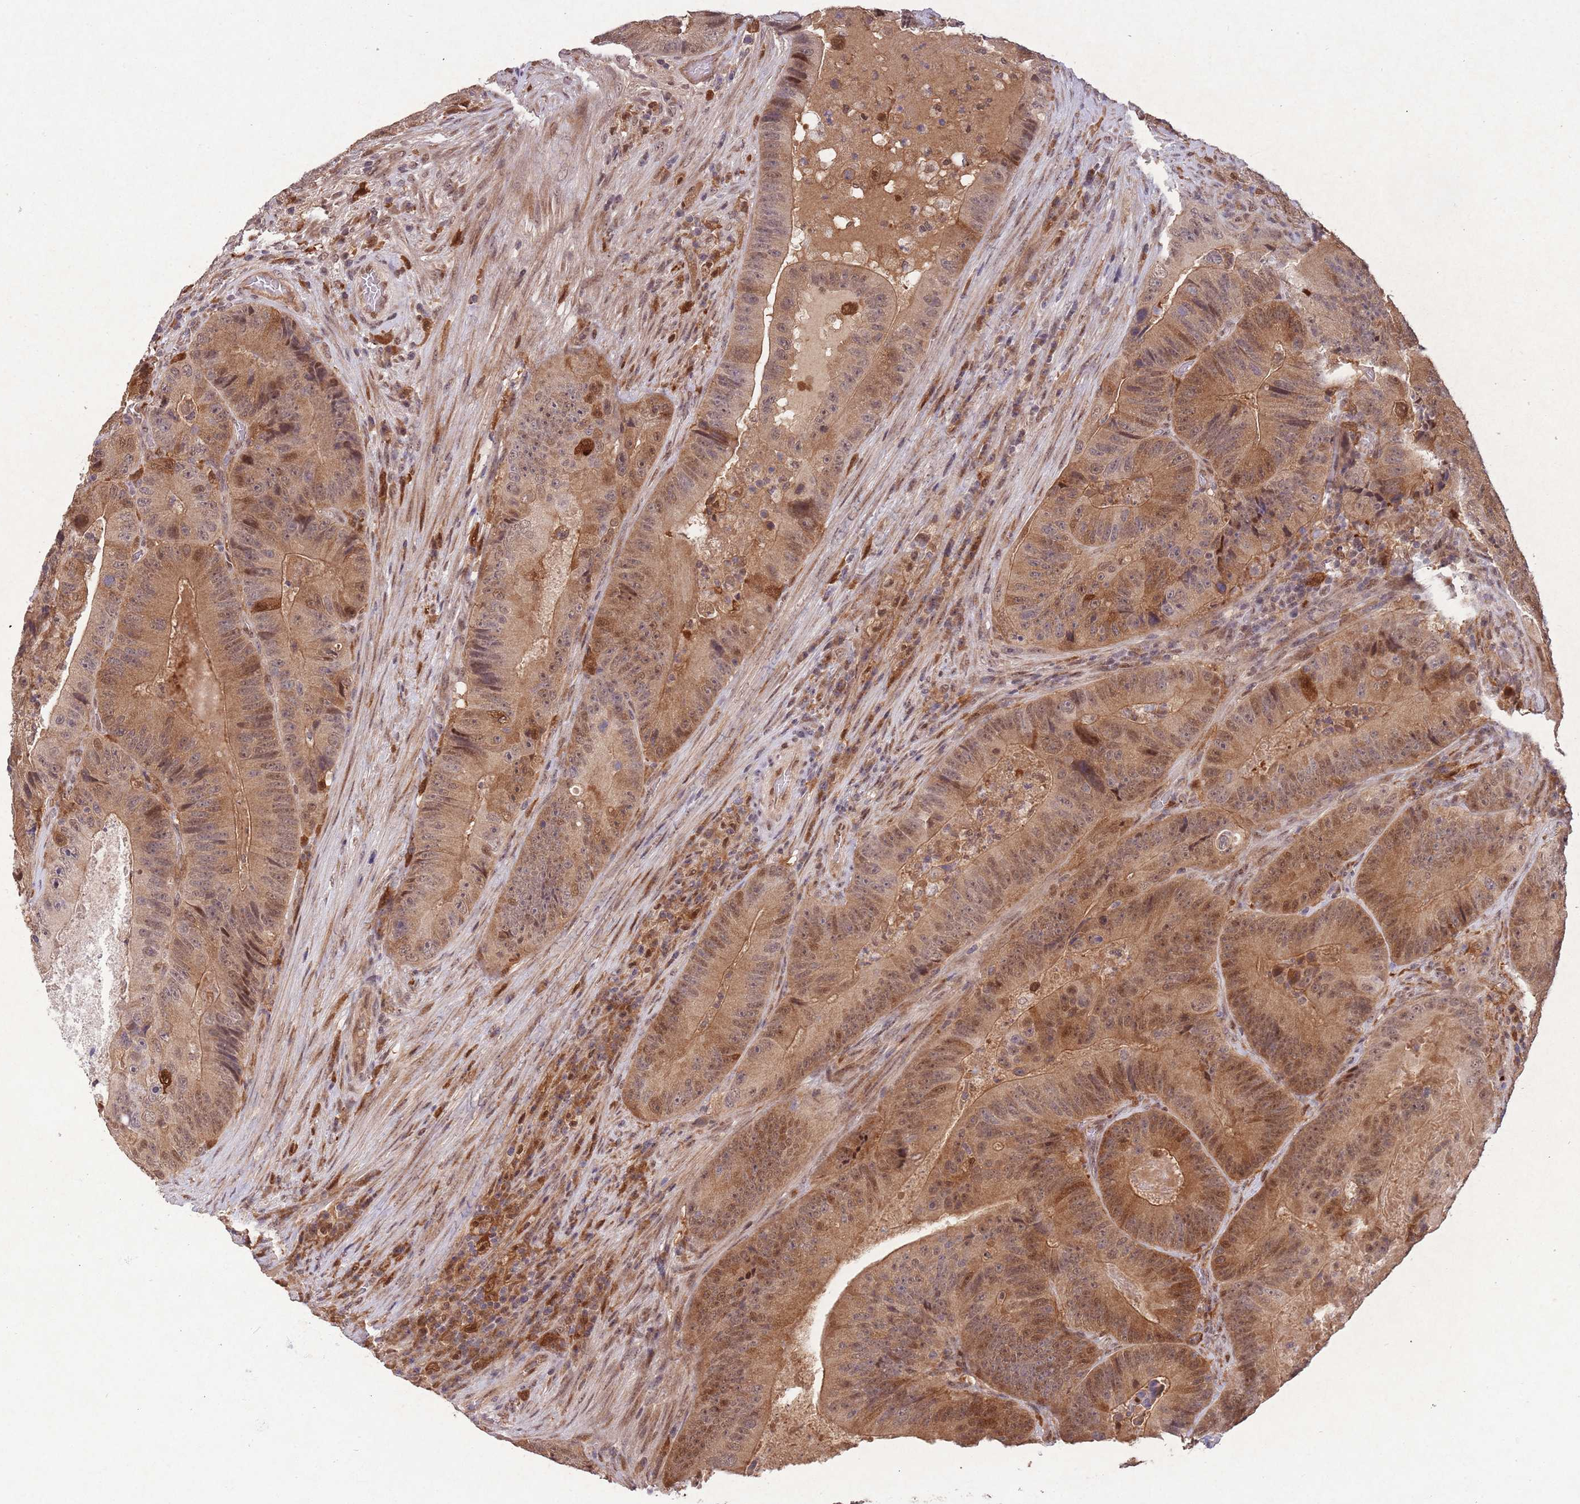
{"staining": {"intensity": "moderate", "quantity": ">75%", "location": "cytoplasmic/membranous,nuclear"}, "tissue": "colorectal cancer", "cell_type": "Tumor cells", "image_type": "cancer", "snomed": [{"axis": "morphology", "description": "Adenocarcinoma, NOS"}, {"axis": "topography", "description": "Colon"}], "caption": "Protein expression analysis of human colorectal cancer reveals moderate cytoplasmic/membranous and nuclear expression in approximately >75% of tumor cells.", "gene": "ZNF639", "patient": {"sex": "female", "age": 86}}